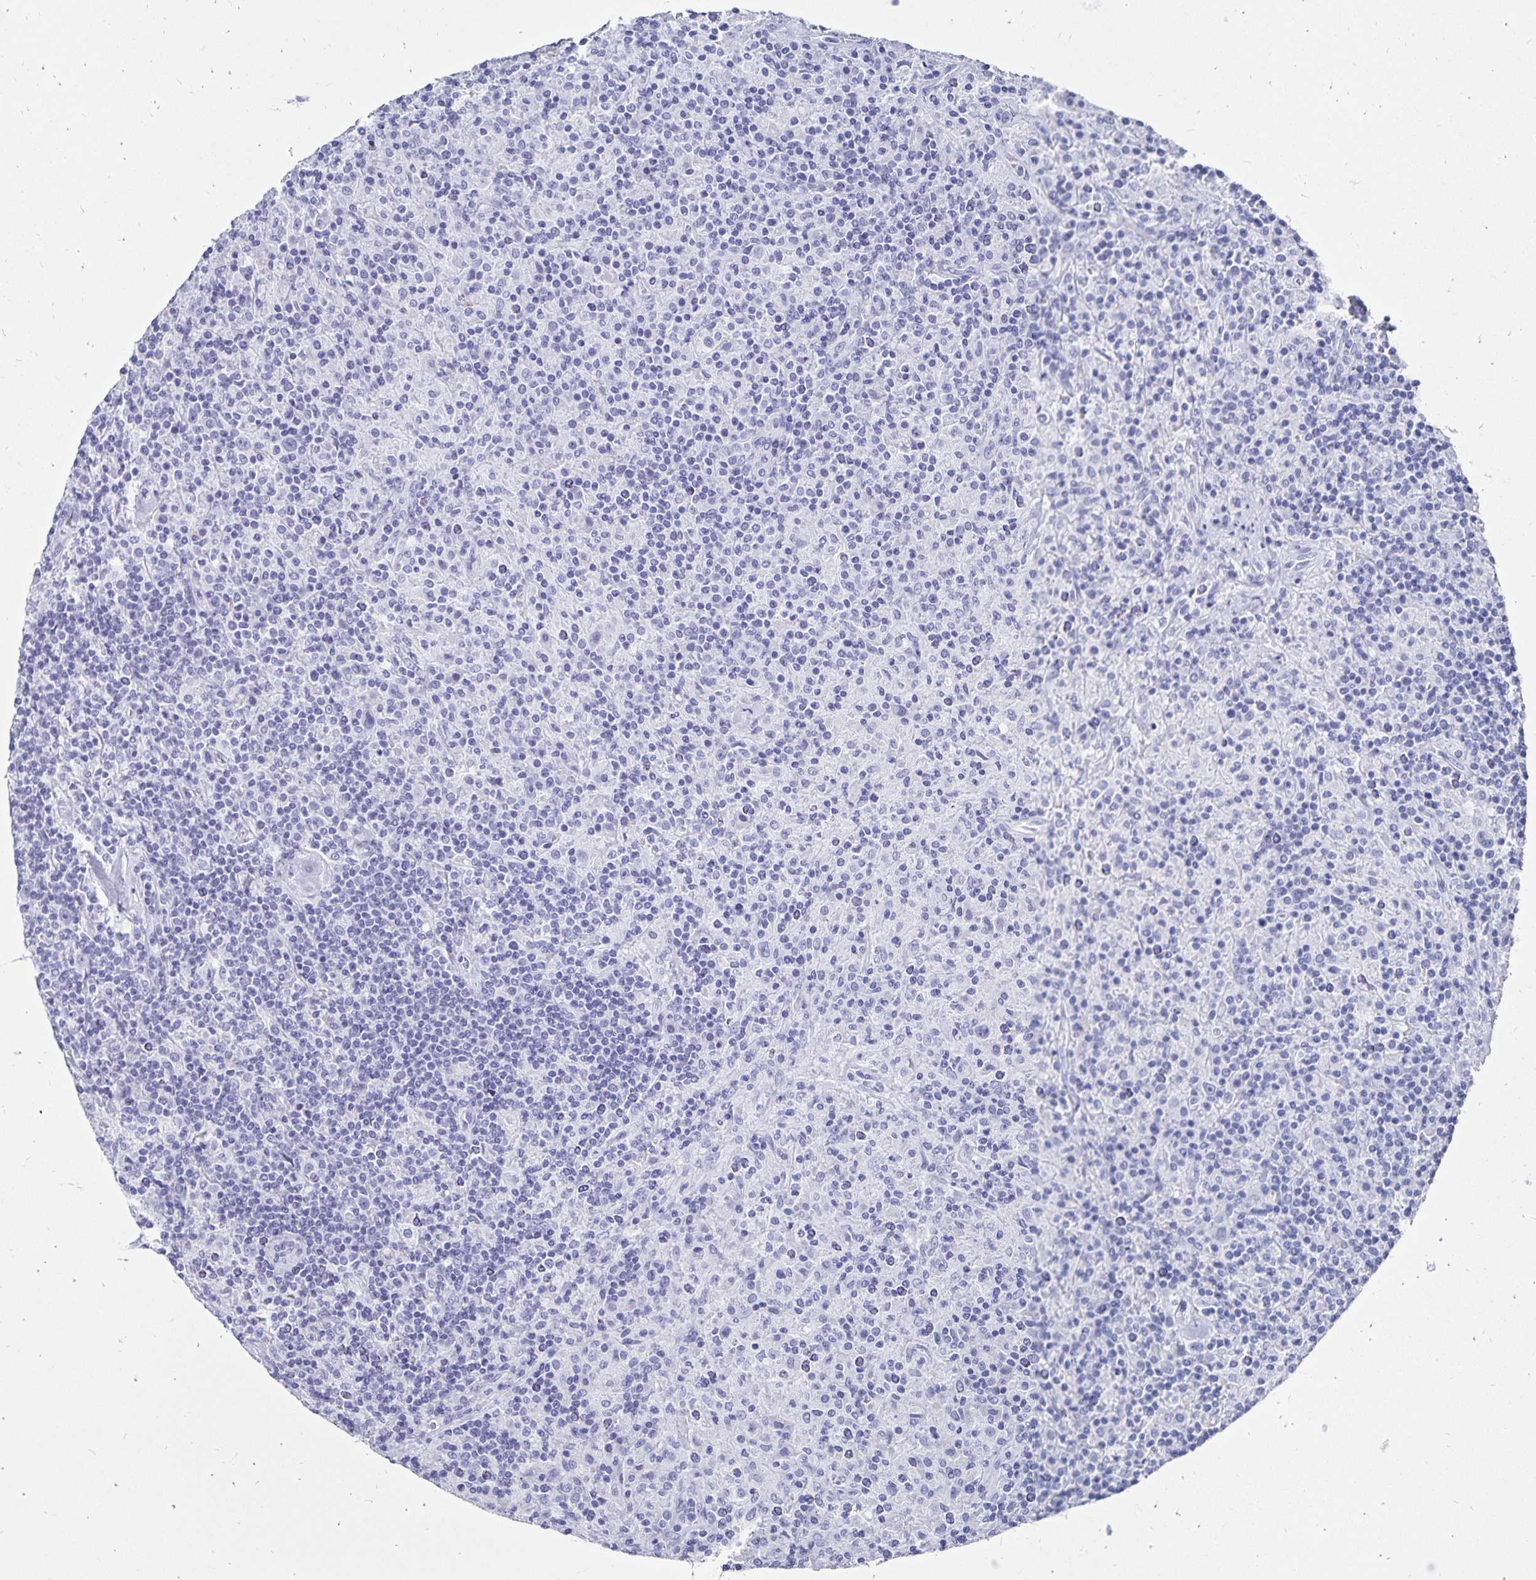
{"staining": {"intensity": "negative", "quantity": "none", "location": "none"}, "tissue": "lymphoma", "cell_type": "Tumor cells", "image_type": "cancer", "snomed": [{"axis": "morphology", "description": "Hodgkin's disease, NOS"}, {"axis": "topography", "description": "Lymph node"}], "caption": "This histopathology image is of lymphoma stained with immunohistochemistry (IHC) to label a protein in brown with the nuclei are counter-stained blue. There is no positivity in tumor cells.", "gene": "ADH1A", "patient": {"sex": "male", "age": 70}}